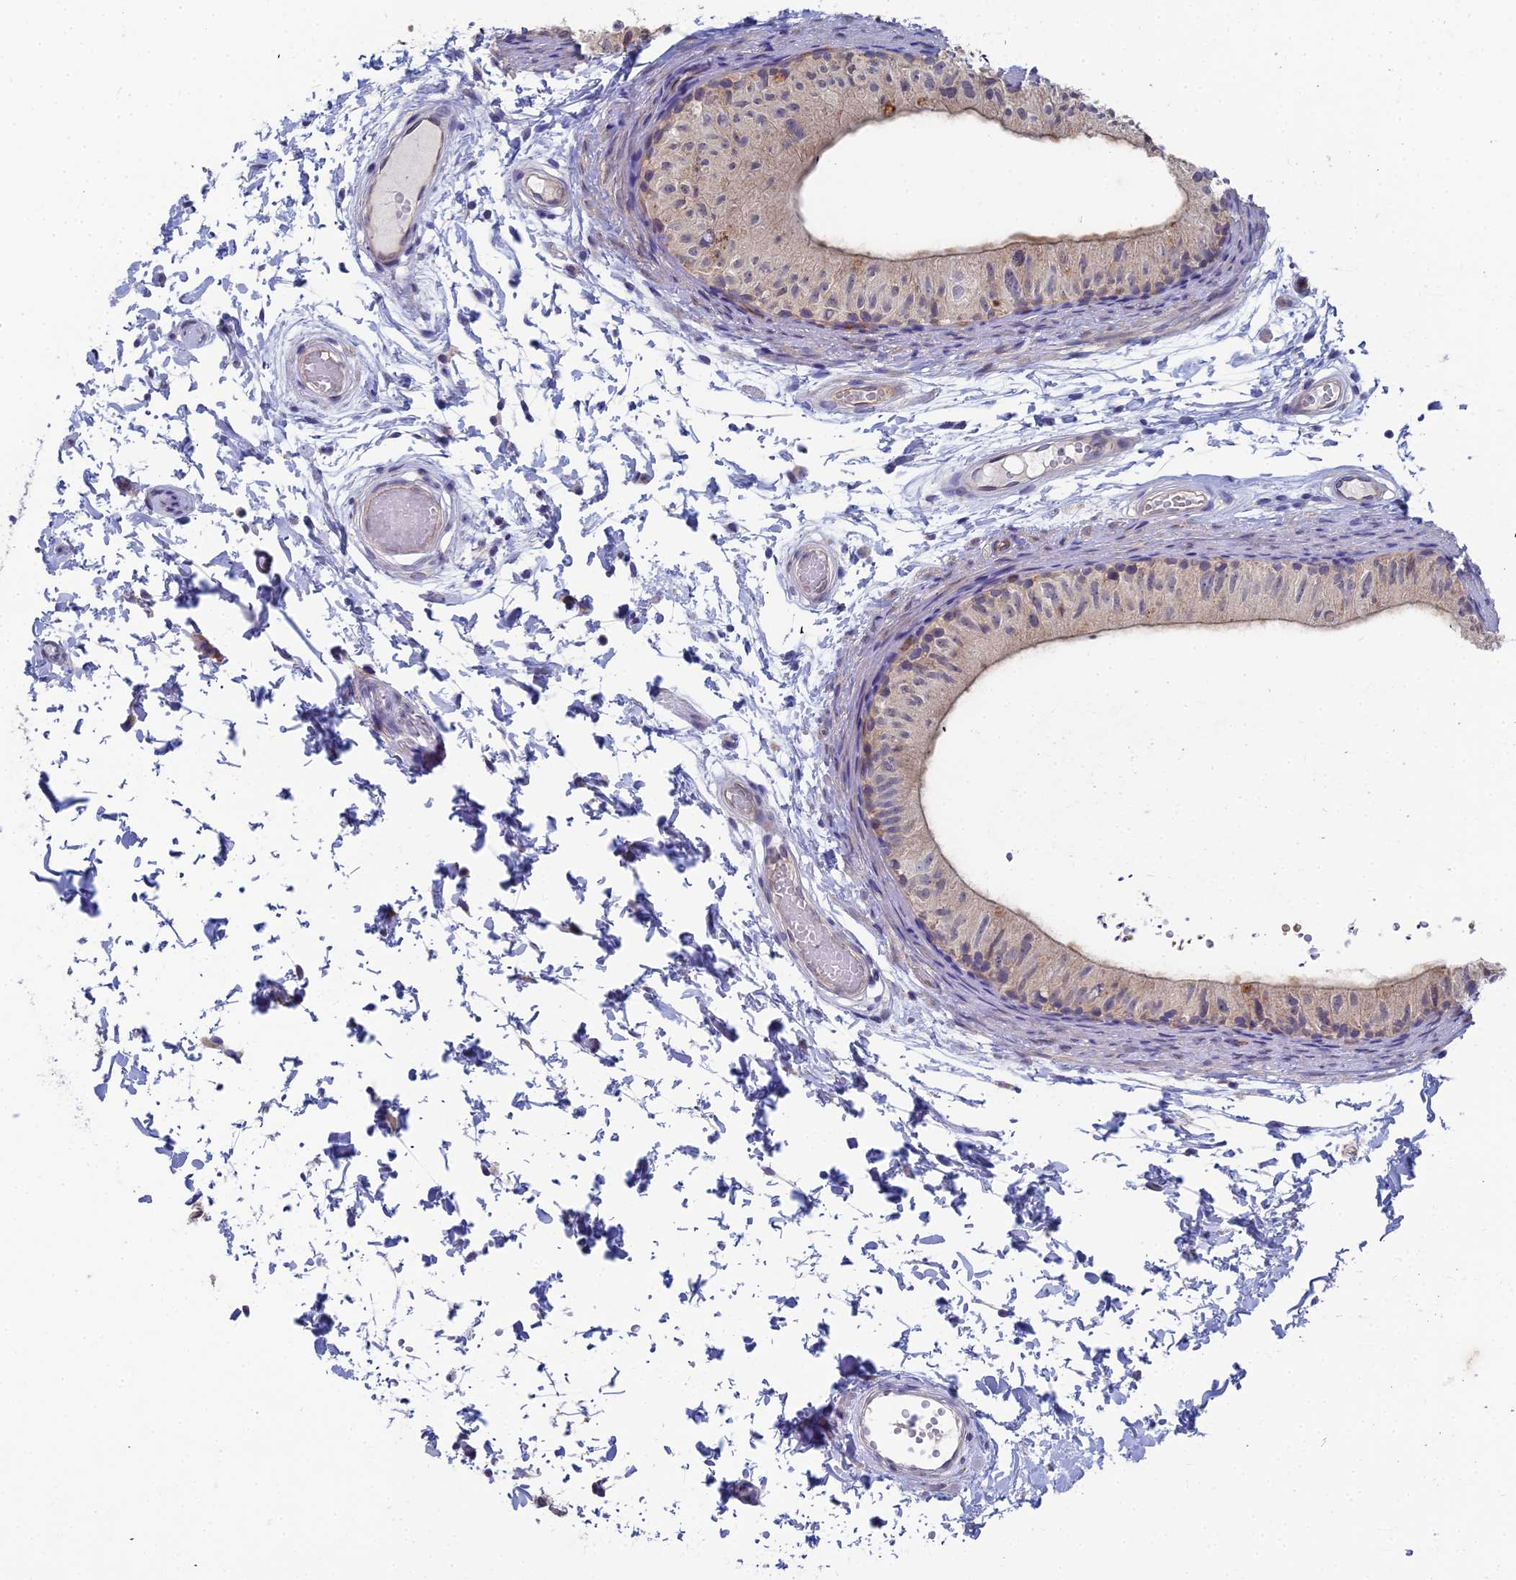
{"staining": {"intensity": "moderate", "quantity": "25%-75%", "location": "cytoplasmic/membranous"}, "tissue": "epididymis", "cell_type": "Glandular cells", "image_type": "normal", "snomed": [{"axis": "morphology", "description": "Normal tissue, NOS"}, {"axis": "topography", "description": "Epididymis"}], "caption": "Benign epididymis was stained to show a protein in brown. There is medium levels of moderate cytoplasmic/membranous expression in approximately 25%-75% of glandular cells.", "gene": "RDX", "patient": {"sex": "male", "age": 50}}